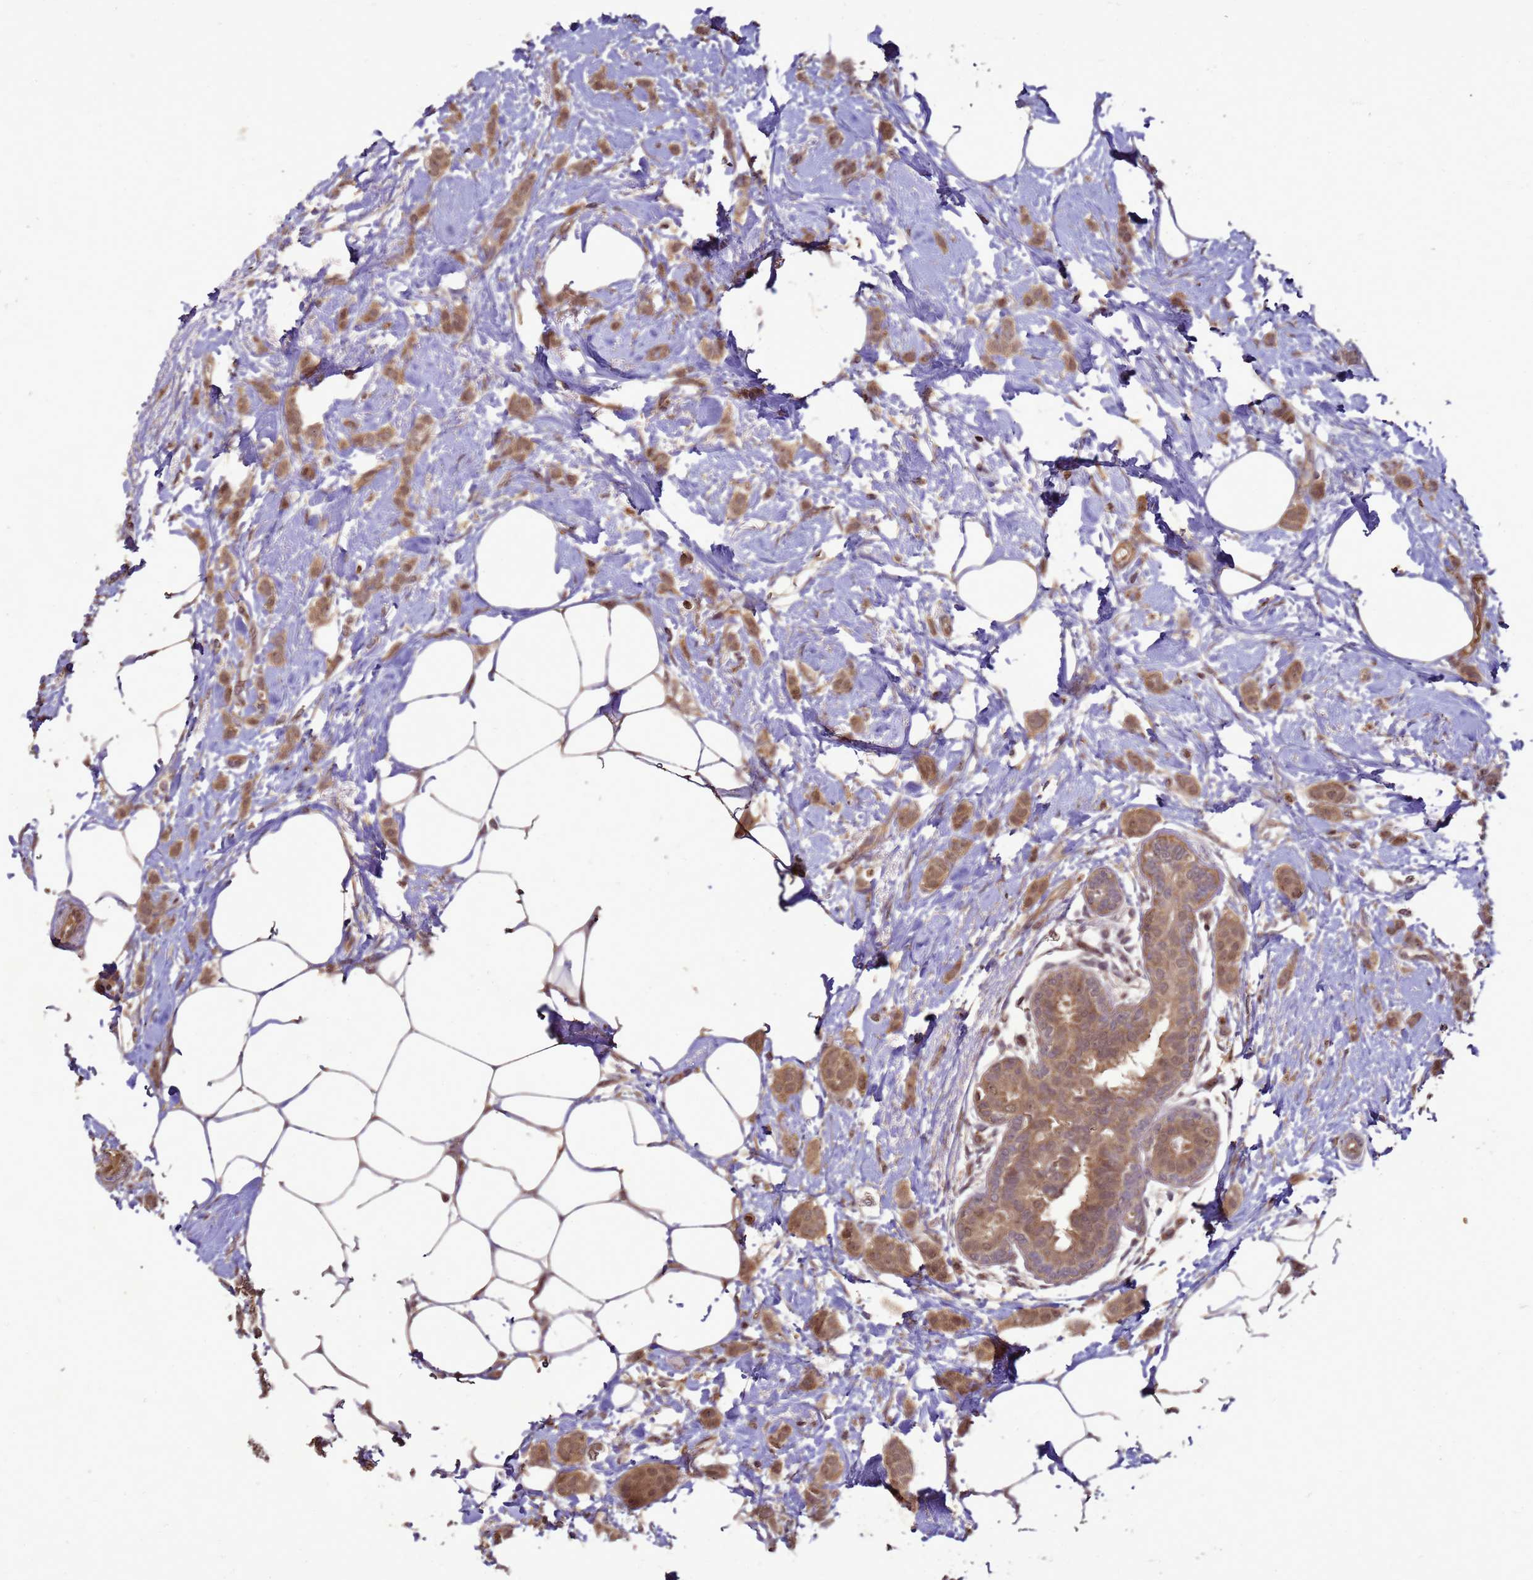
{"staining": {"intensity": "moderate", "quantity": ">75%", "location": "cytoplasmic/membranous,nuclear"}, "tissue": "breast cancer", "cell_type": "Tumor cells", "image_type": "cancer", "snomed": [{"axis": "morphology", "description": "Duct carcinoma"}, {"axis": "topography", "description": "Breast"}], "caption": "Immunohistochemistry (IHC) of human breast infiltrating ductal carcinoma exhibits medium levels of moderate cytoplasmic/membranous and nuclear staining in approximately >75% of tumor cells.", "gene": "CRBN", "patient": {"sex": "female", "age": 72}}